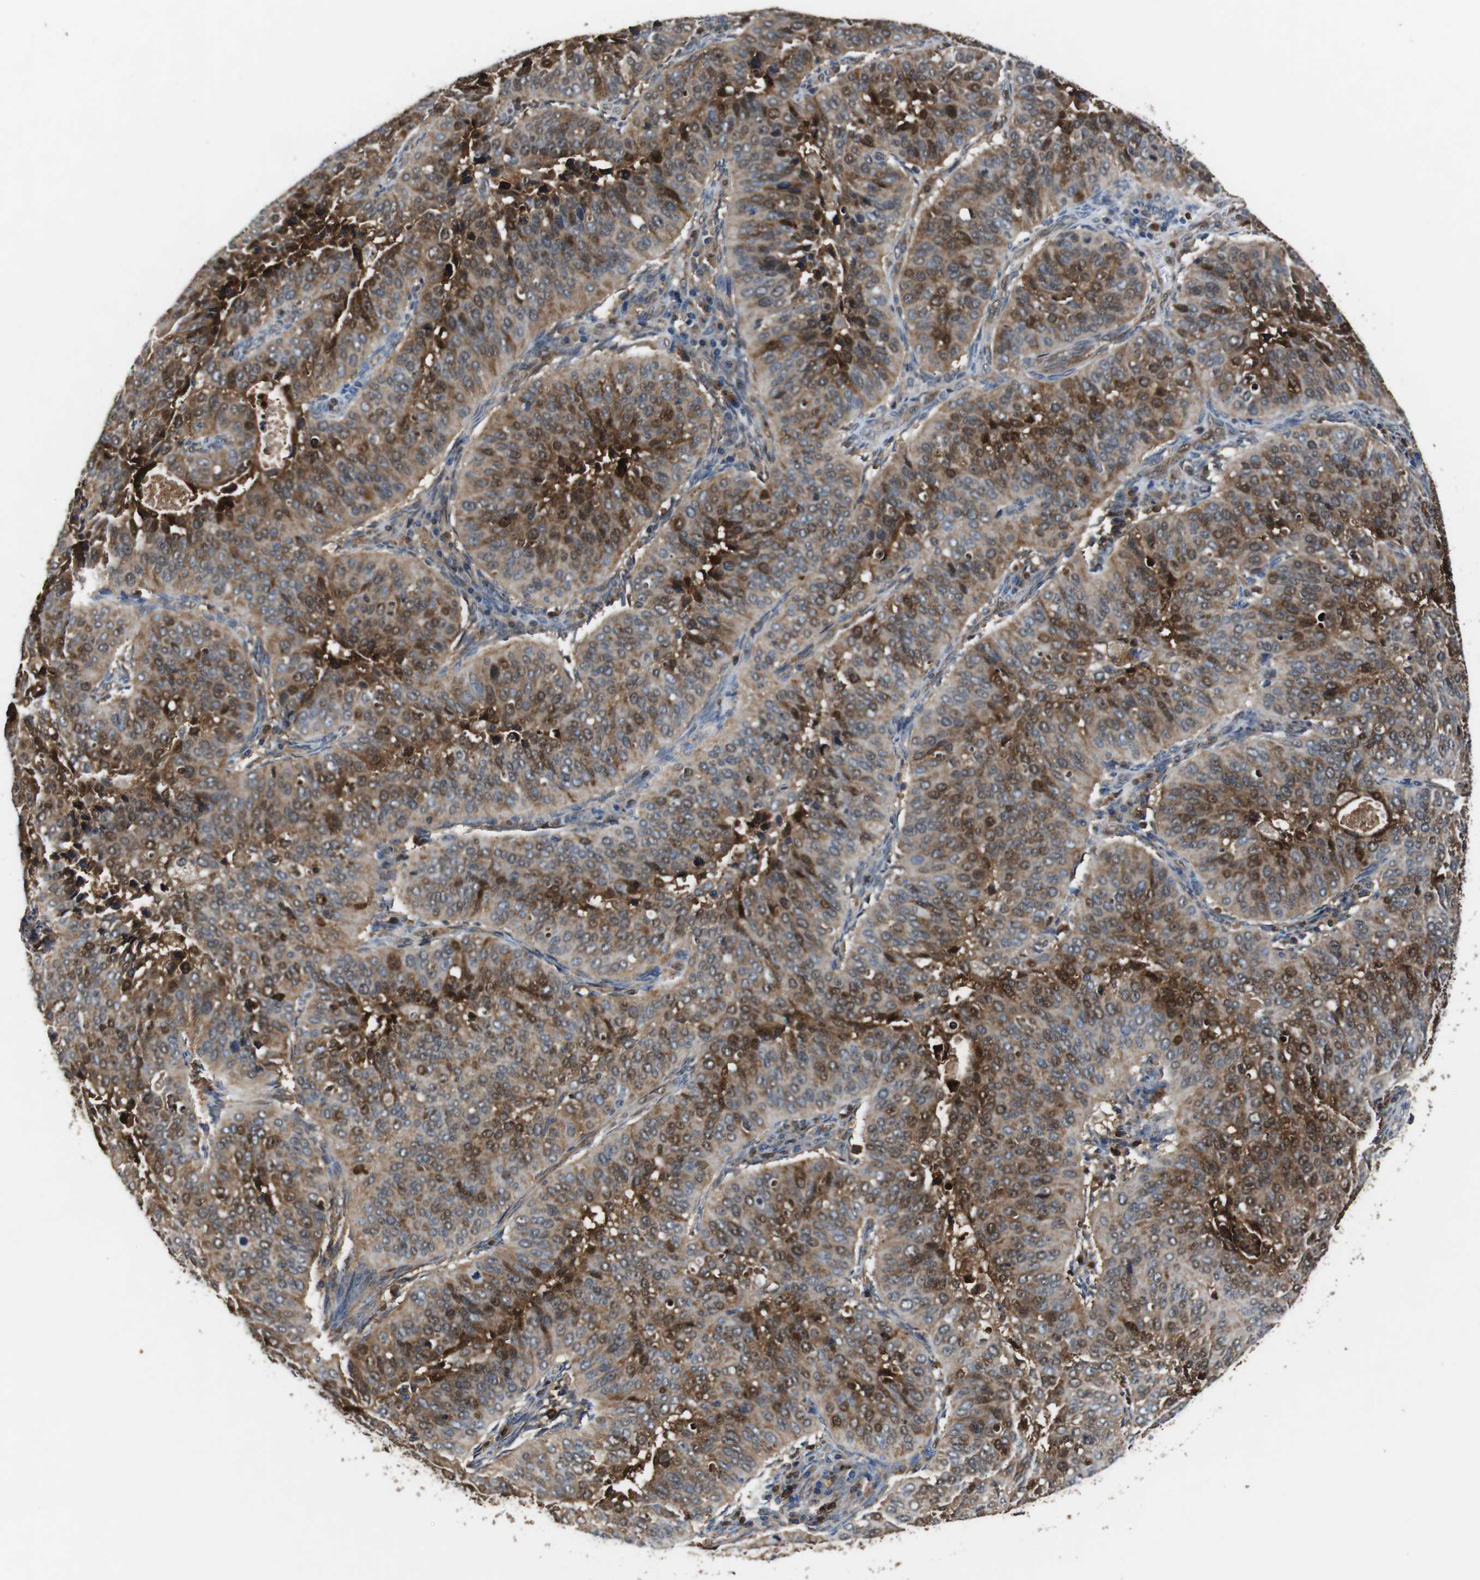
{"staining": {"intensity": "moderate", "quantity": ">75%", "location": "cytoplasmic/membranous,nuclear"}, "tissue": "cervical cancer", "cell_type": "Tumor cells", "image_type": "cancer", "snomed": [{"axis": "morphology", "description": "Normal tissue, NOS"}, {"axis": "morphology", "description": "Squamous cell carcinoma, NOS"}, {"axis": "topography", "description": "Cervix"}], "caption": "Cervical cancer tissue shows moderate cytoplasmic/membranous and nuclear staining in about >75% of tumor cells, visualized by immunohistochemistry.", "gene": "ANXA1", "patient": {"sex": "female", "age": 39}}